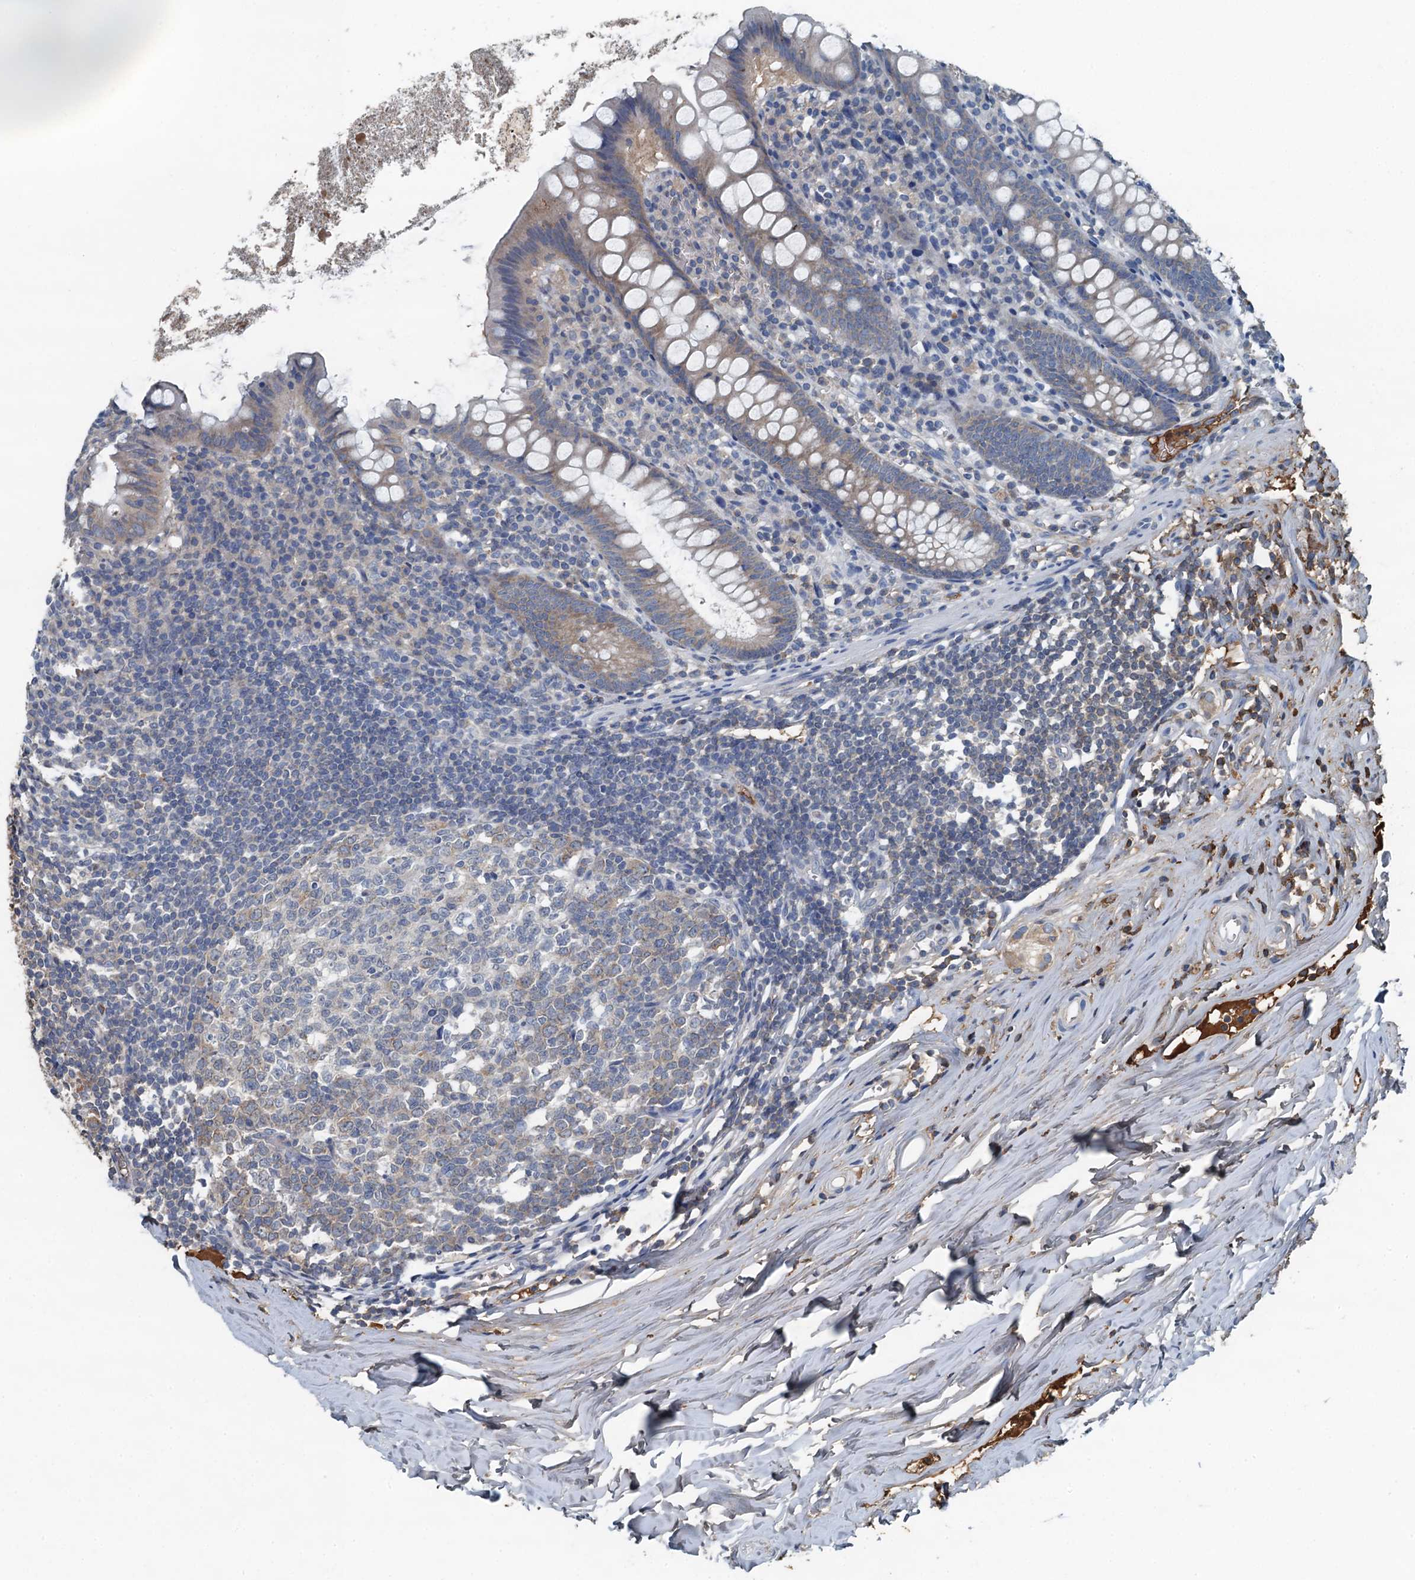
{"staining": {"intensity": "weak", "quantity": "25%-75%", "location": "cytoplasmic/membranous"}, "tissue": "appendix", "cell_type": "Glandular cells", "image_type": "normal", "snomed": [{"axis": "morphology", "description": "Normal tissue, NOS"}, {"axis": "topography", "description": "Appendix"}], "caption": "Human appendix stained with a brown dye reveals weak cytoplasmic/membranous positive staining in approximately 25%-75% of glandular cells.", "gene": "LSM14B", "patient": {"sex": "female", "age": 51}}